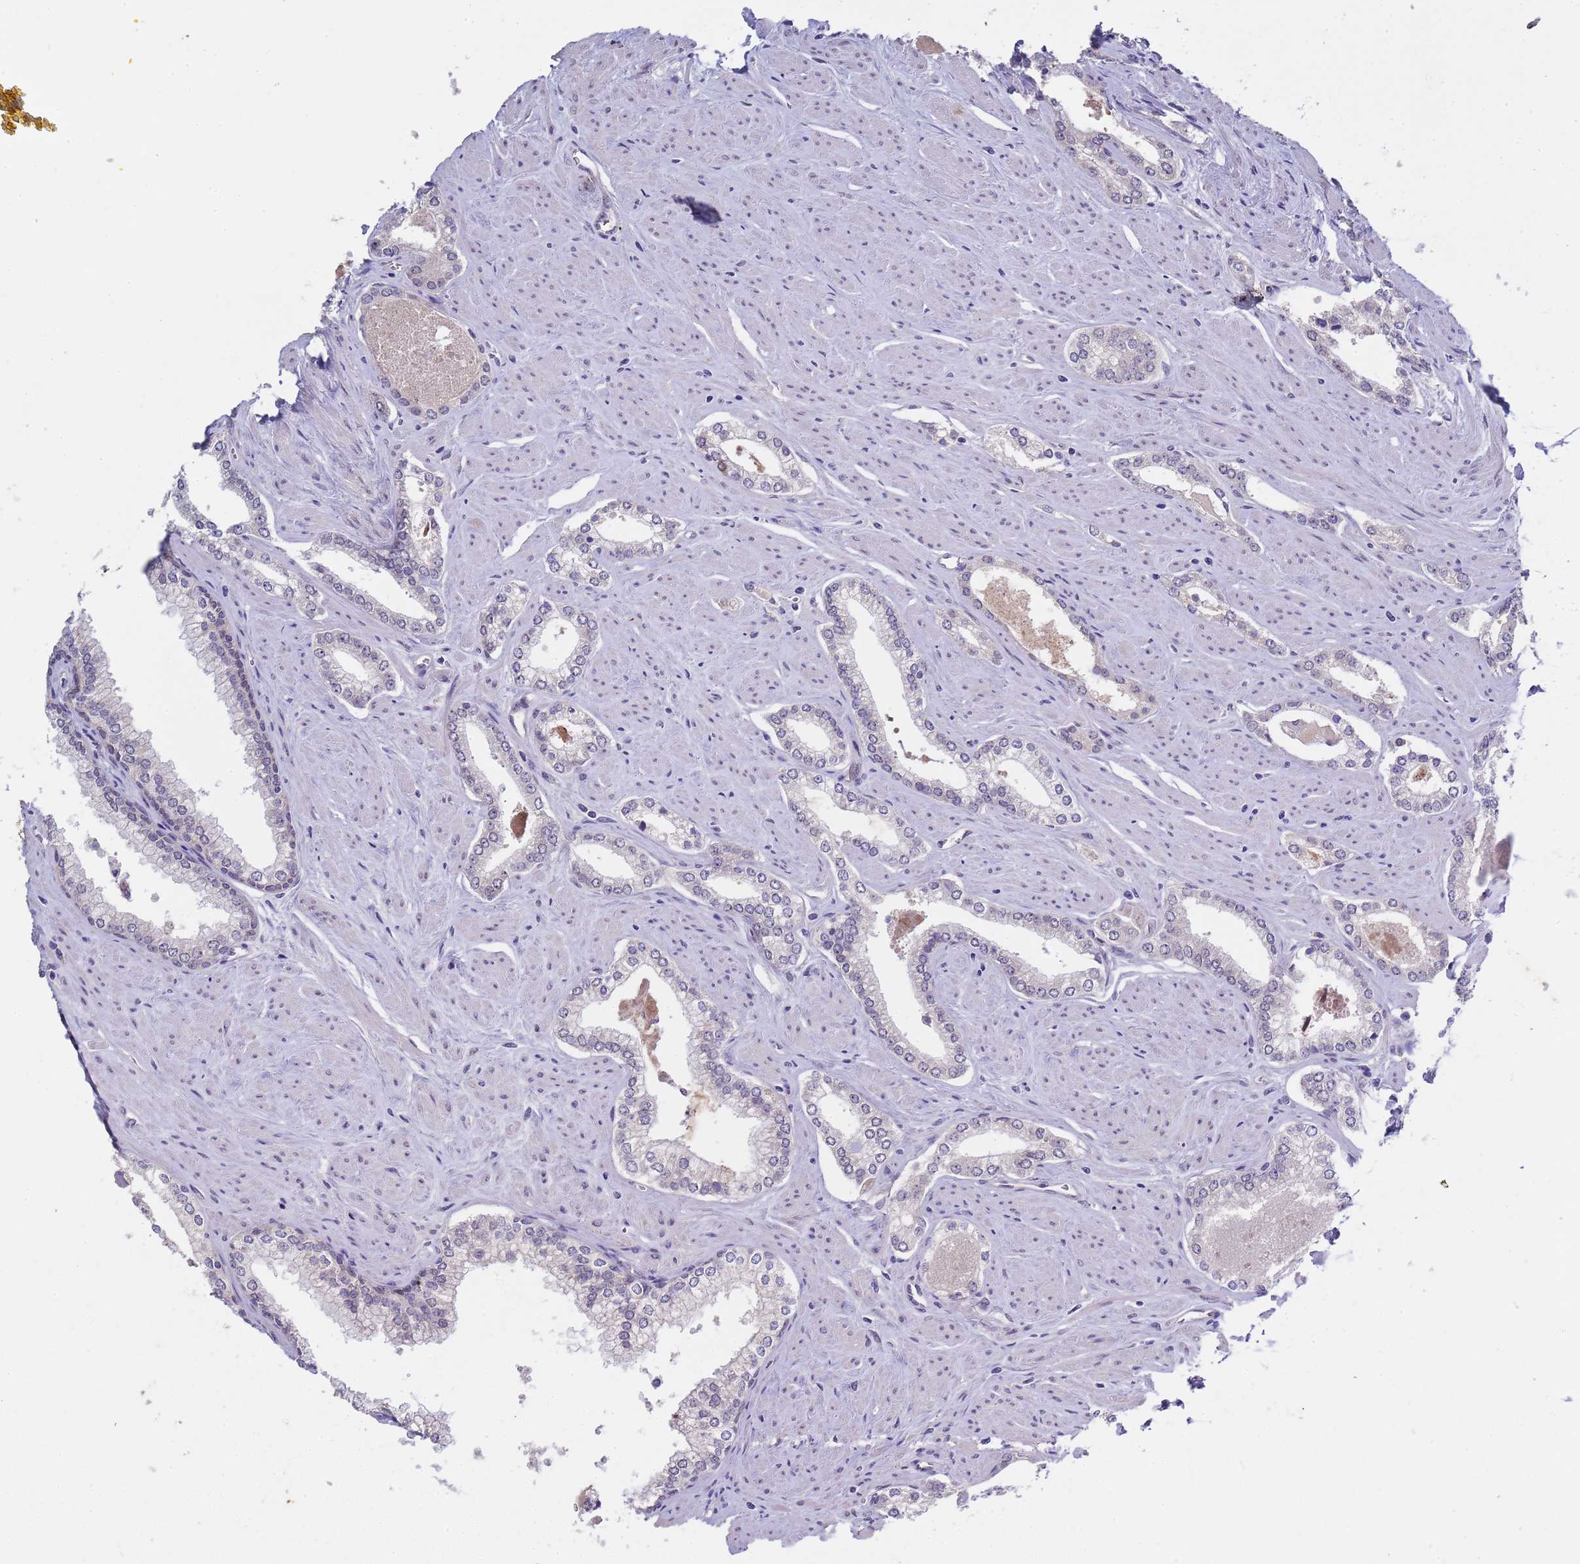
{"staining": {"intensity": "negative", "quantity": "none", "location": "none"}, "tissue": "prostate cancer", "cell_type": "Tumor cells", "image_type": "cancer", "snomed": [{"axis": "morphology", "description": "Adenocarcinoma, Low grade"}, {"axis": "topography", "description": "Prostate and seminal vesicle, NOS"}], "caption": "Immunohistochemistry of human prostate cancer (adenocarcinoma (low-grade)) demonstrates no staining in tumor cells.", "gene": "TRMT10A", "patient": {"sex": "male", "age": 60}}